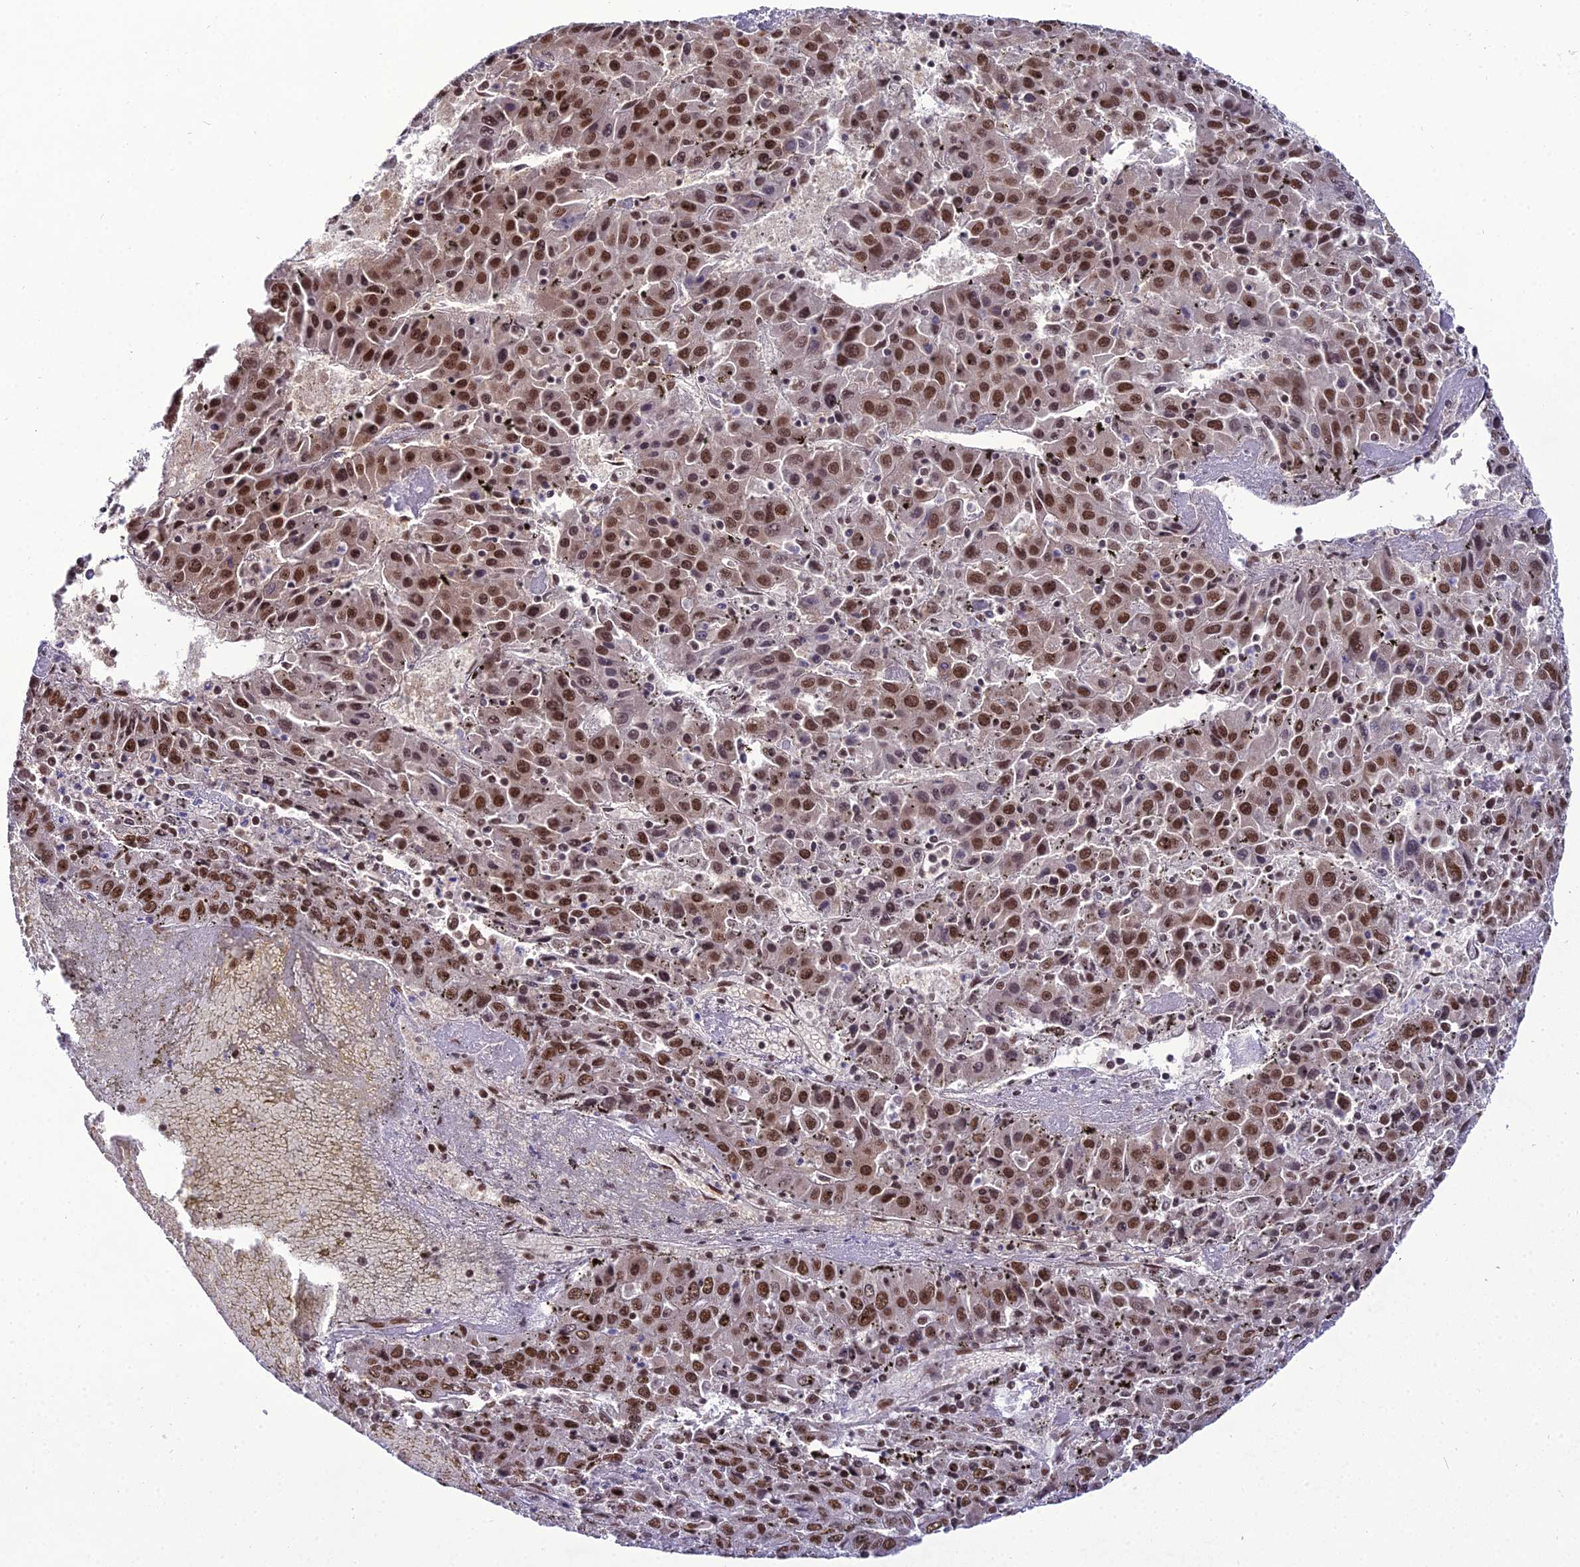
{"staining": {"intensity": "strong", "quantity": ">75%", "location": "nuclear"}, "tissue": "liver cancer", "cell_type": "Tumor cells", "image_type": "cancer", "snomed": [{"axis": "morphology", "description": "Carcinoma, Hepatocellular, NOS"}, {"axis": "topography", "description": "Liver"}], "caption": "An immunohistochemistry image of tumor tissue is shown. Protein staining in brown highlights strong nuclear positivity in liver cancer (hepatocellular carcinoma) within tumor cells.", "gene": "RBM12", "patient": {"sex": "female", "age": 53}}